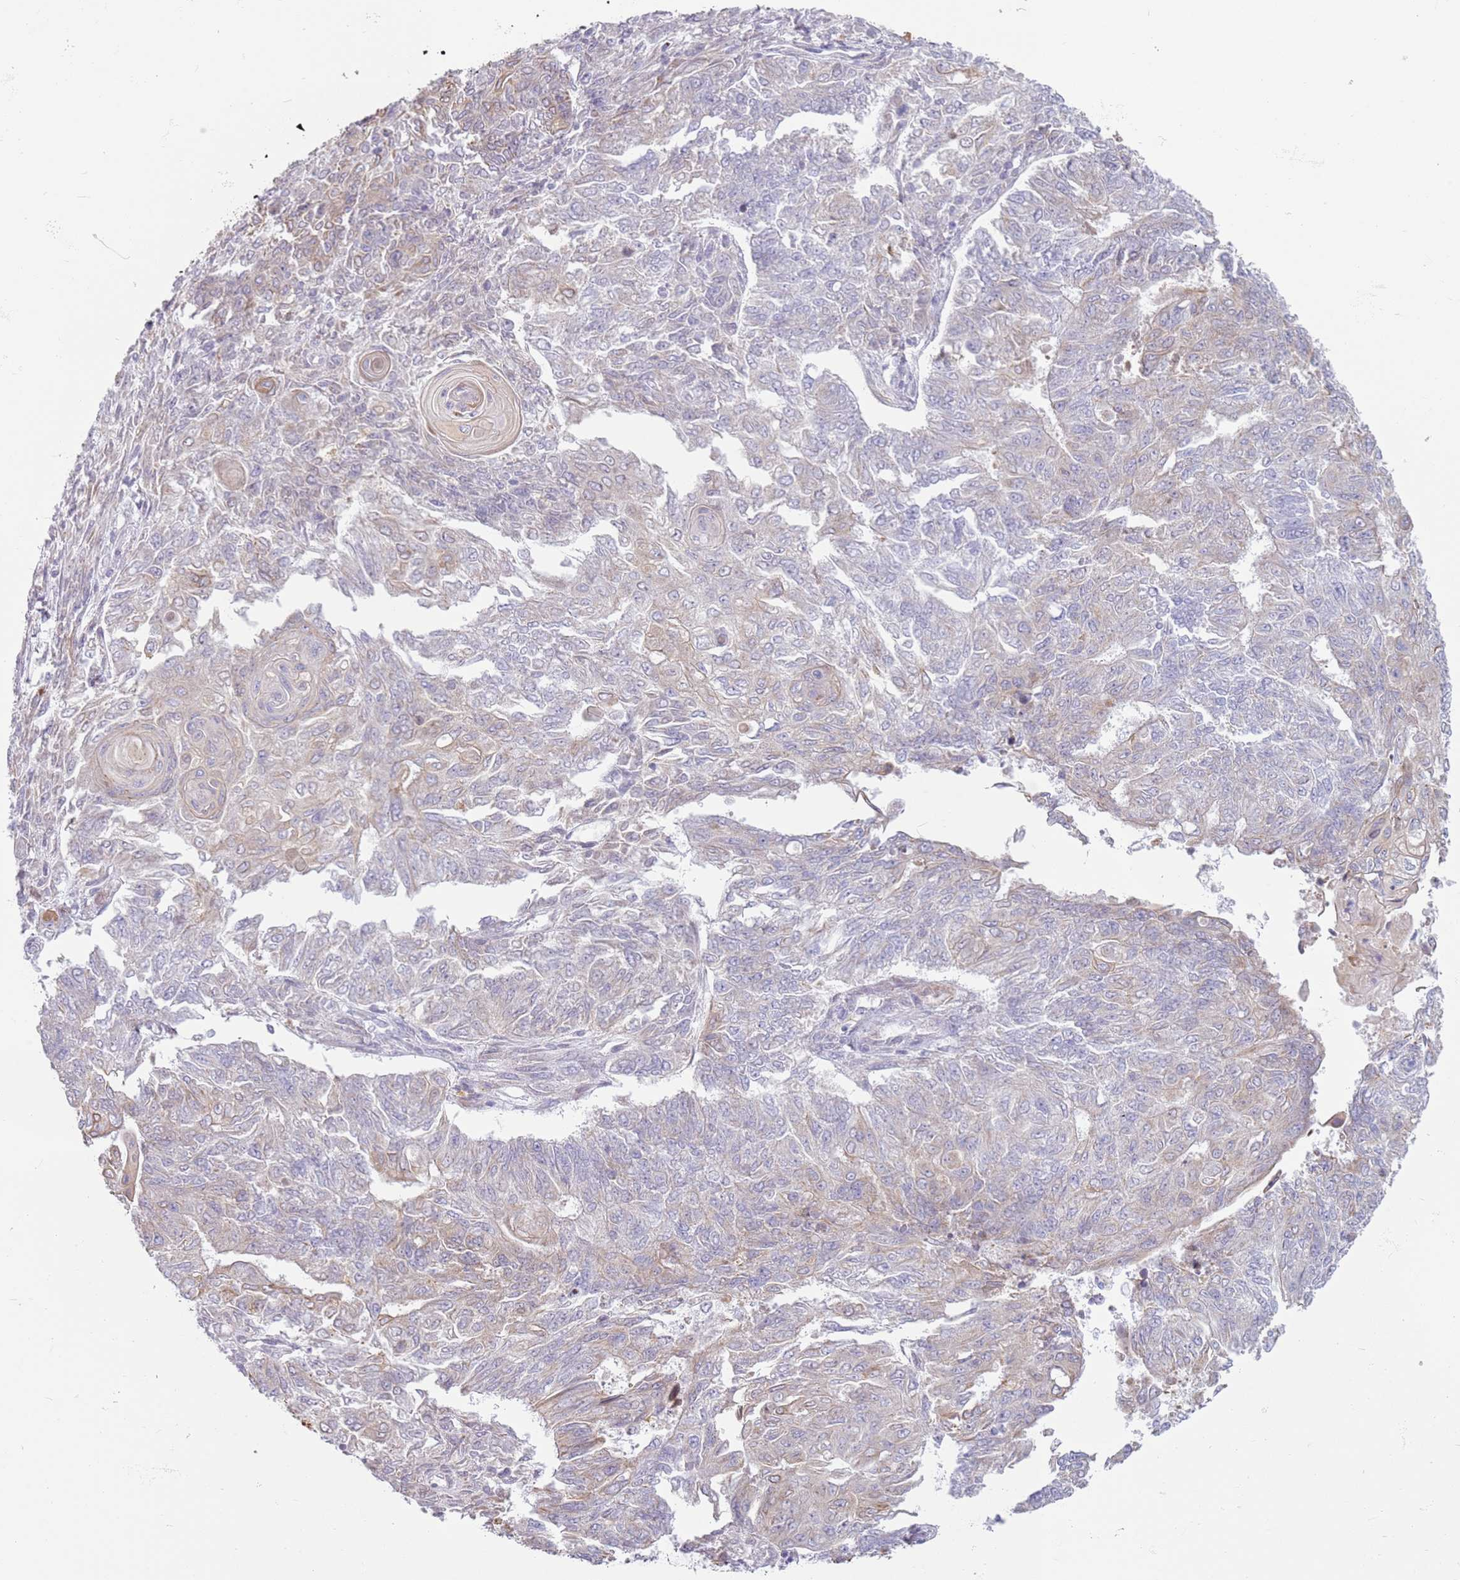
{"staining": {"intensity": "weak", "quantity": "<25%", "location": "cytoplasmic/membranous"}, "tissue": "endometrial cancer", "cell_type": "Tumor cells", "image_type": "cancer", "snomed": [{"axis": "morphology", "description": "Adenocarcinoma, NOS"}, {"axis": "topography", "description": "Endometrium"}], "caption": "Tumor cells are negative for protein expression in human endometrial adenocarcinoma. Brightfield microscopy of IHC stained with DAB (3,3'-diaminobenzidine) (brown) and hematoxylin (blue), captured at high magnification.", "gene": "OAF", "patient": {"sex": "female", "age": 32}}